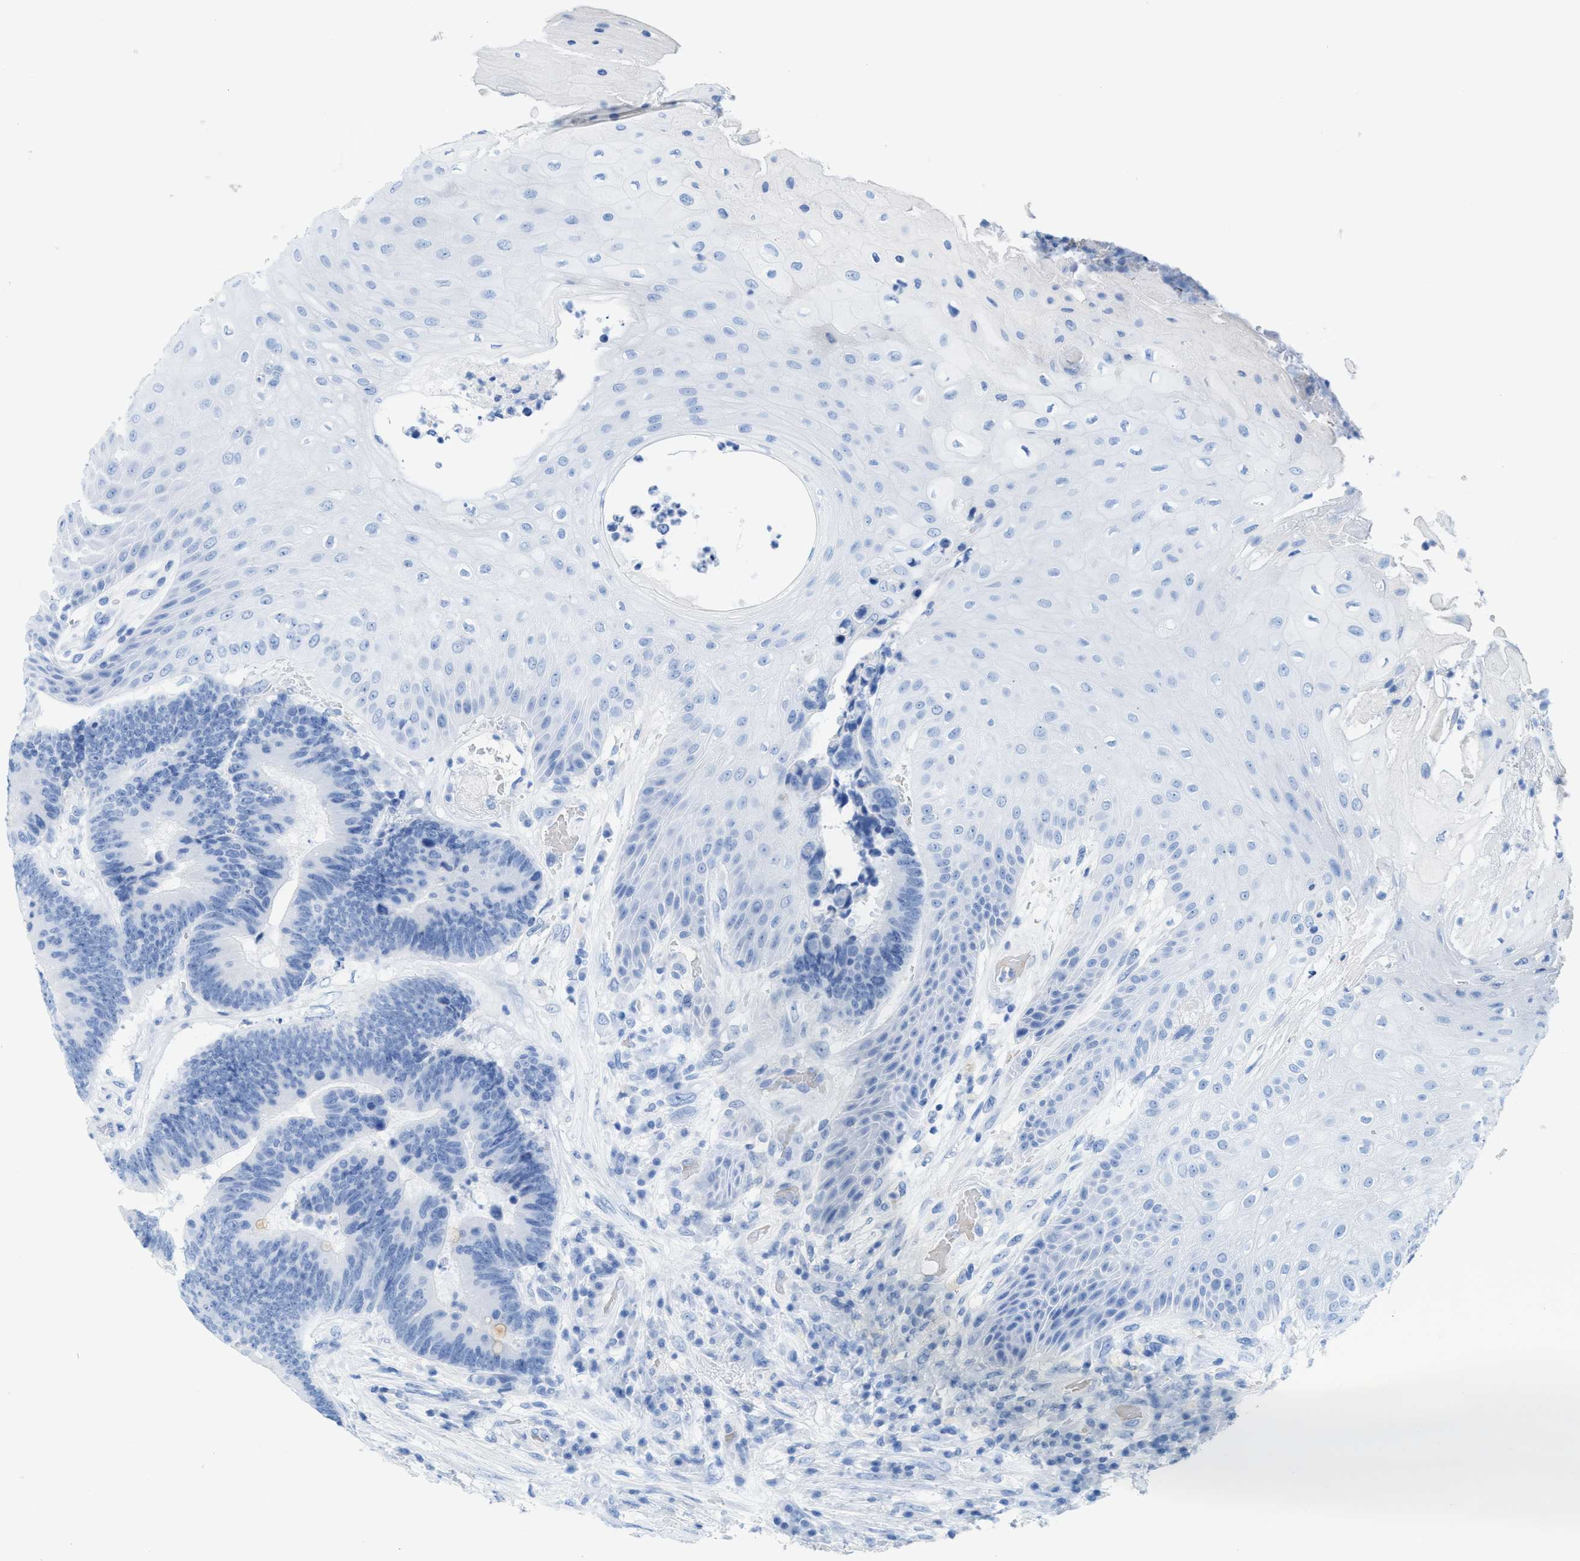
{"staining": {"intensity": "negative", "quantity": "none", "location": "none"}, "tissue": "colorectal cancer", "cell_type": "Tumor cells", "image_type": "cancer", "snomed": [{"axis": "morphology", "description": "Adenocarcinoma, NOS"}, {"axis": "topography", "description": "Rectum"}, {"axis": "topography", "description": "Anal"}], "caption": "Immunohistochemical staining of colorectal cancer shows no significant positivity in tumor cells.", "gene": "ANKFN1", "patient": {"sex": "female", "age": 89}}